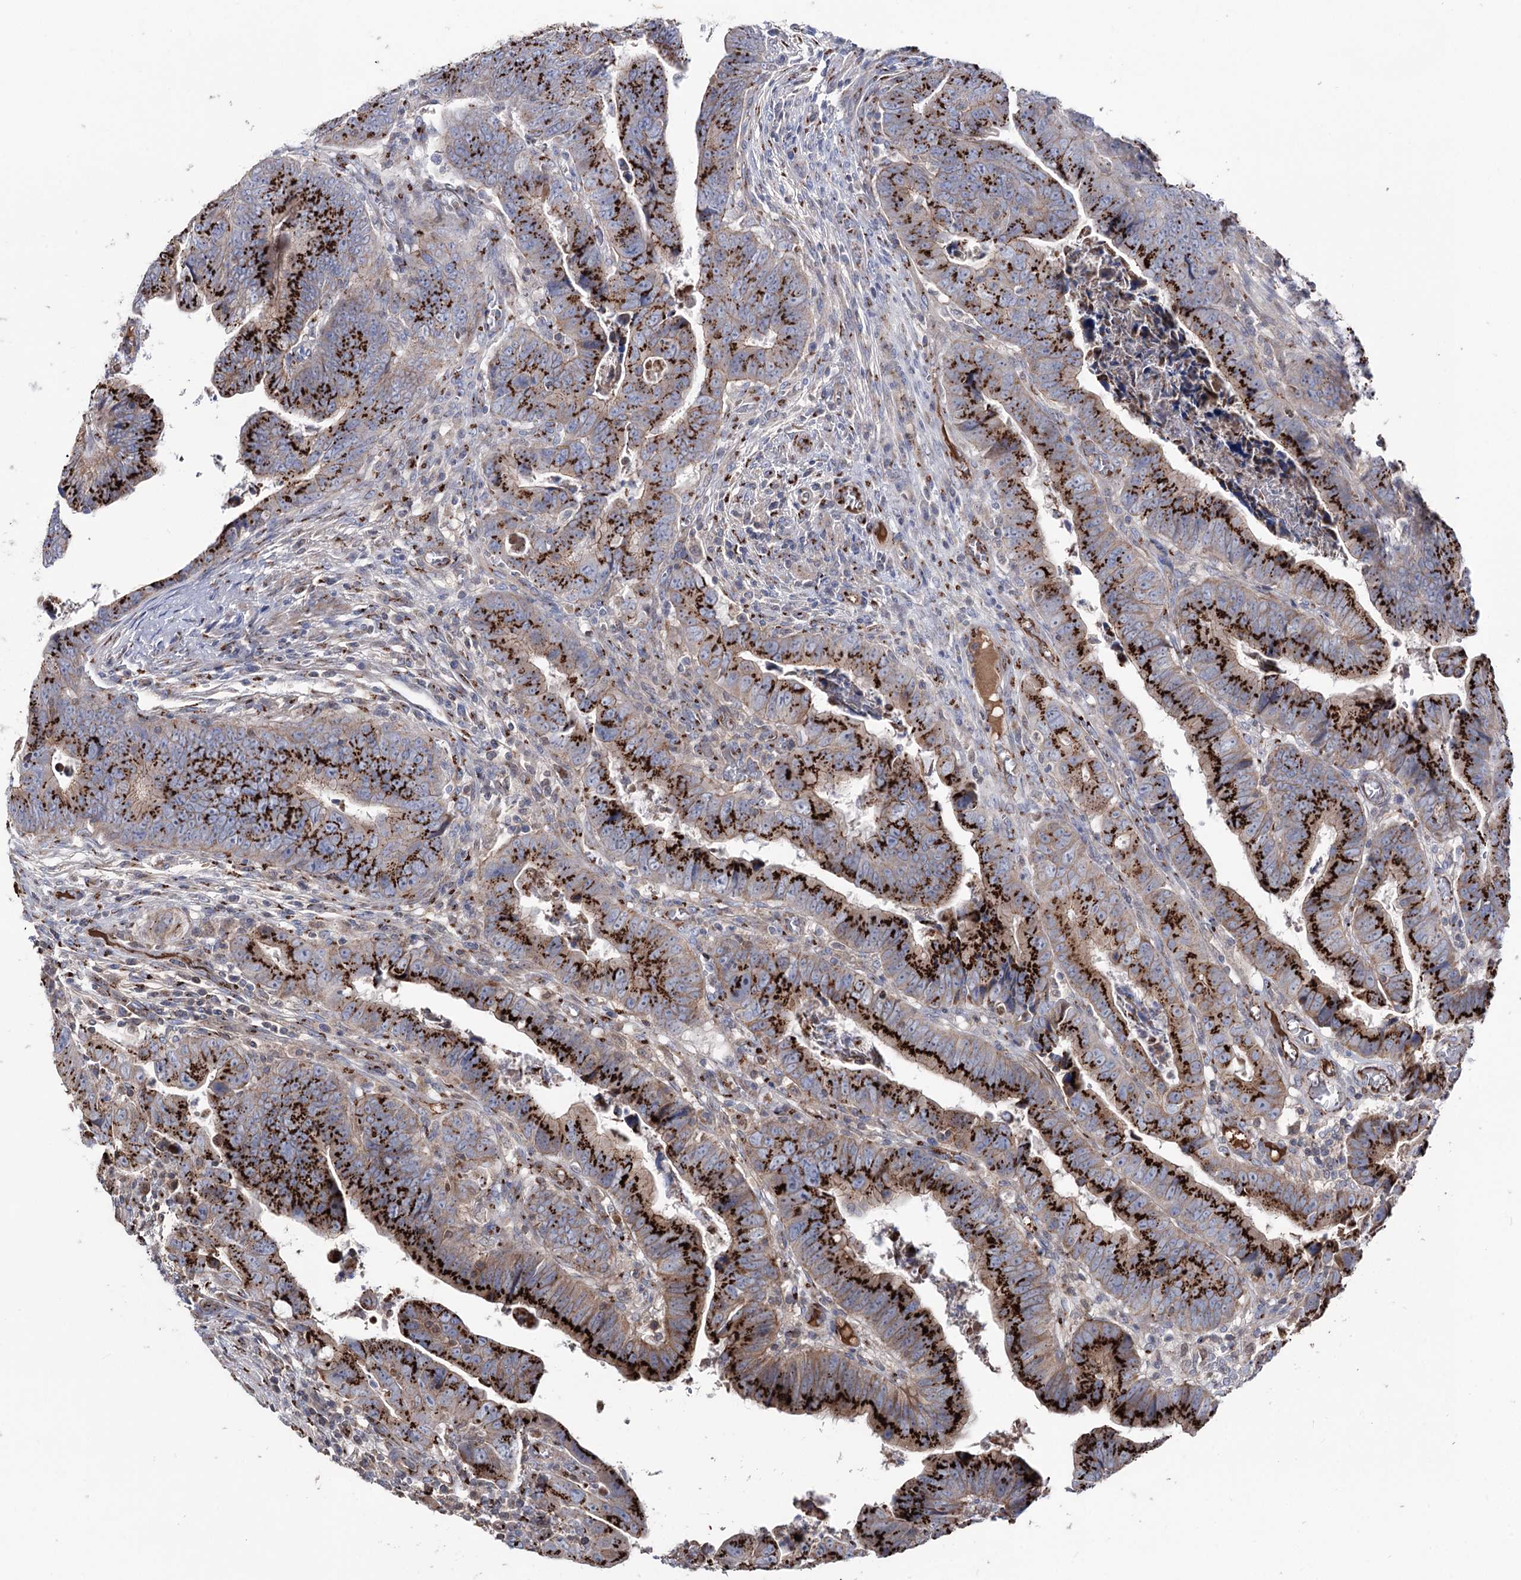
{"staining": {"intensity": "strong", "quantity": ">75%", "location": "cytoplasmic/membranous"}, "tissue": "colorectal cancer", "cell_type": "Tumor cells", "image_type": "cancer", "snomed": [{"axis": "morphology", "description": "Normal tissue, NOS"}, {"axis": "morphology", "description": "Adenocarcinoma, NOS"}, {"axis": "topography", "description": "Rectum"}], "caption": "The histopathology image displays immunohistochemical staining of colorectal cancer (adenocarcinoma). There is strong cytoplasmic/membranous expression is appreciated in approximately >75% of tumor cells.", "gene": "ARHGAP20", "patient": {"sex": "female", "age": 65}}